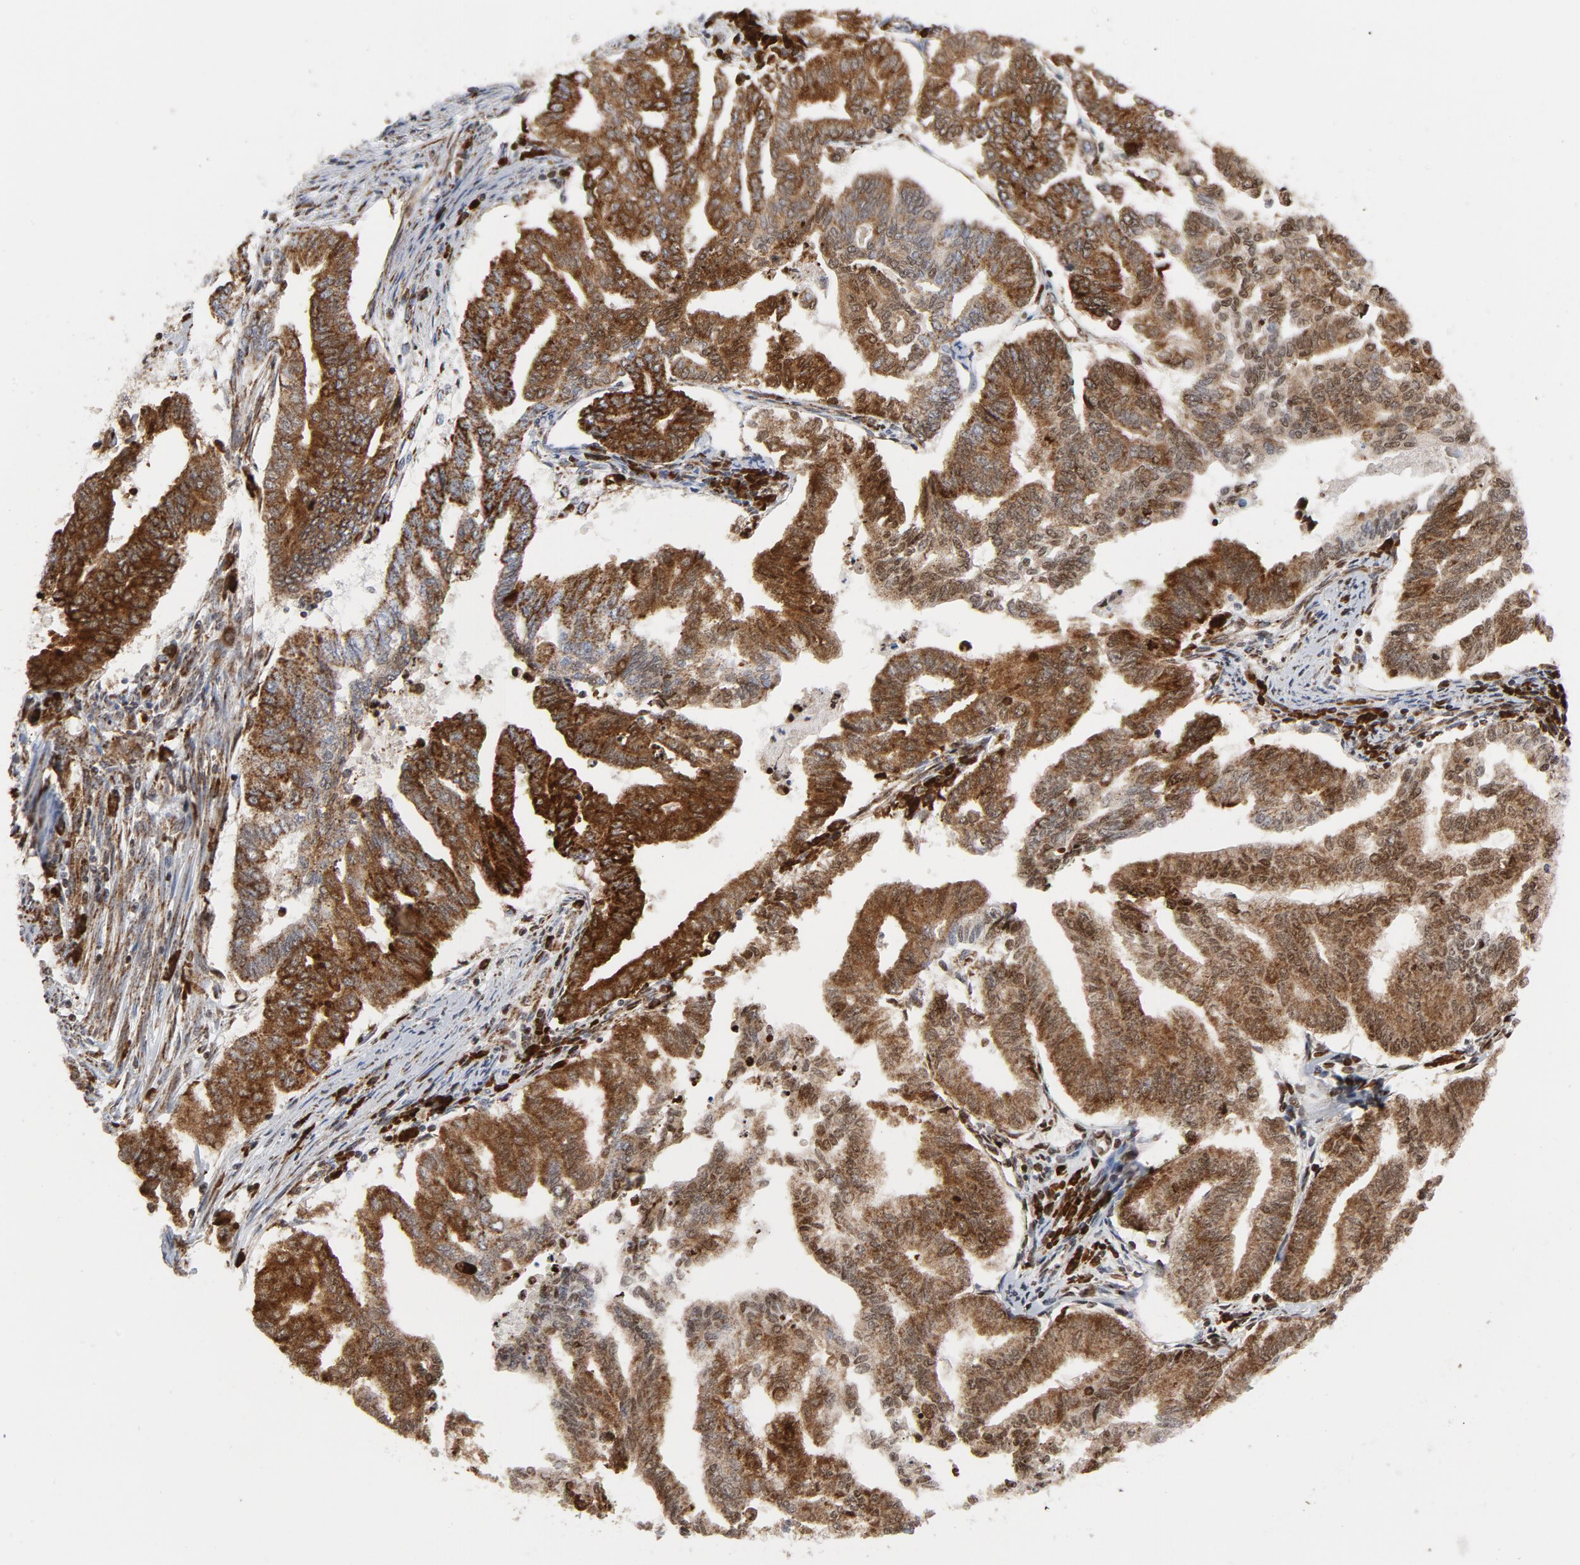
{"staining": {"intensity": "strong", "quantity": ">75%", "location": "cytoplasmic/membranous"}, "tissue": "endometrial cancer", "cell_type": "Tumor cells", "image_type": "cancer", "snomed": [{"axis": "morphology", "description": "Adenocarcinoma, NOS"}, {"axis": "topography", "description": "Endometrium"}], "caption": "This image demonstrates IHC staining of endometrial cancer, with high strong cytoplasmic/membranous positivity in about >75% of tumor cells.", "gene": "CYCS", "patient": {"sex": "female", "age": 79}}